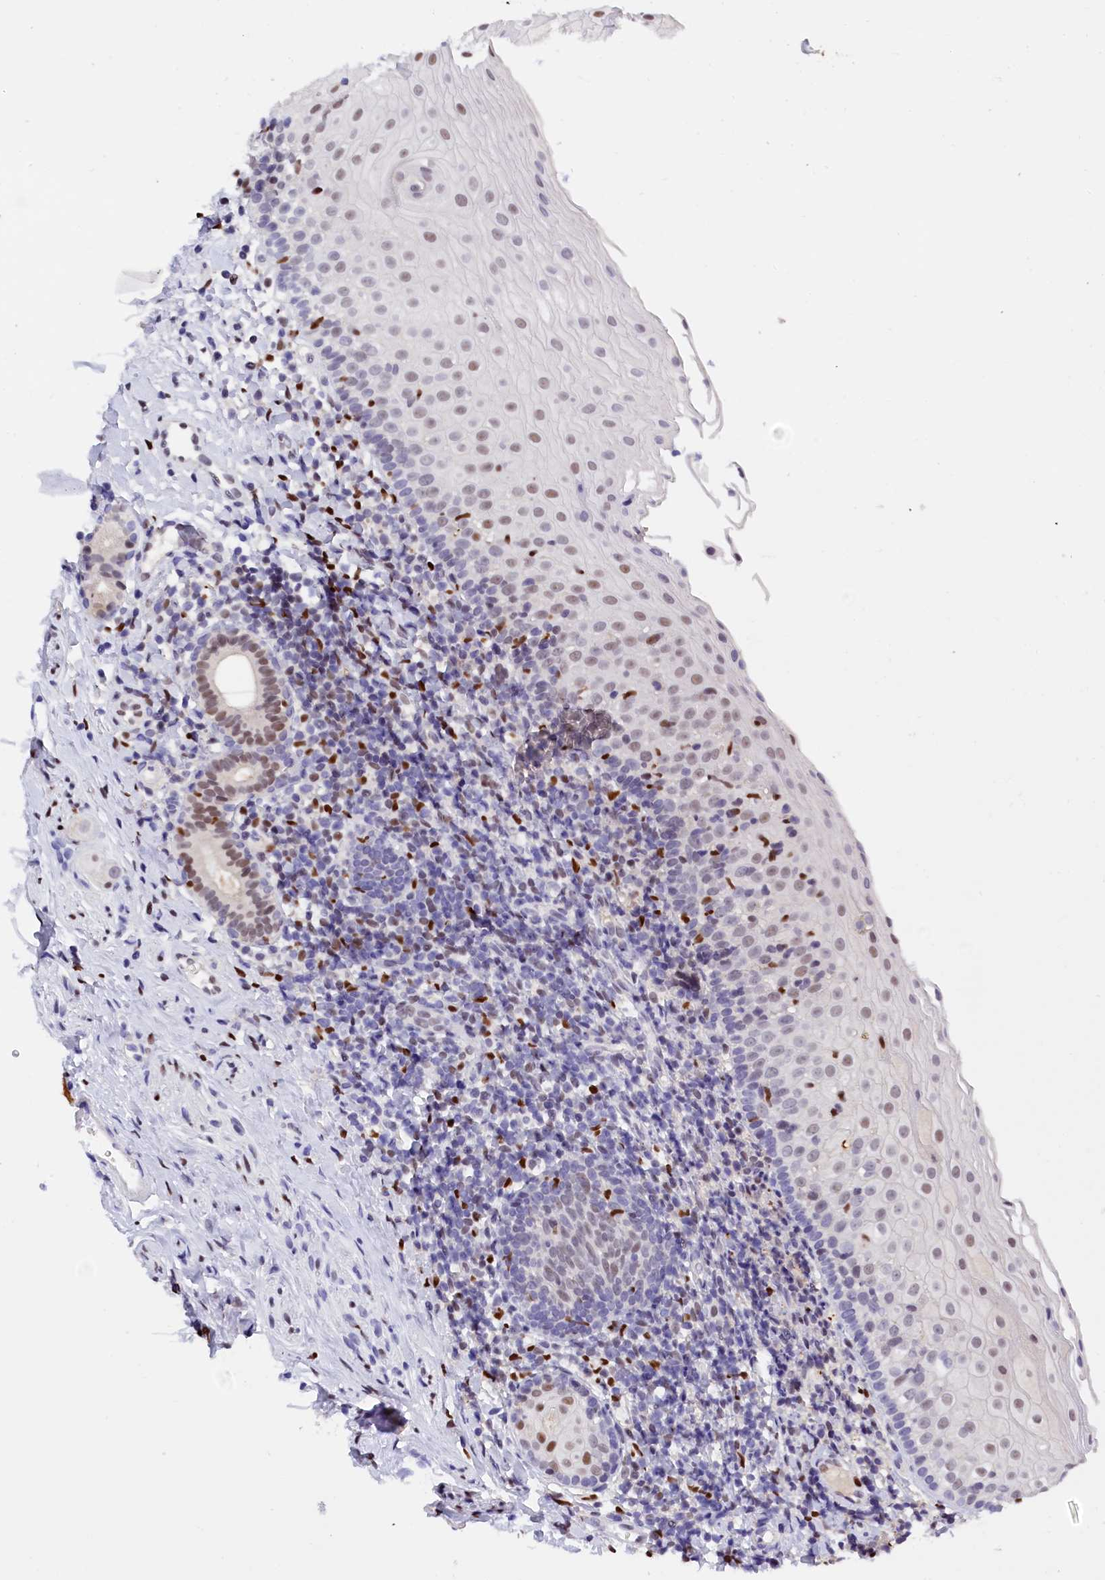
{"staining": {"intensity": "weak", "quantity": "<25%", "location": "nuclear"}, "tissue": "oral mucosa", "cell_type": "Squamous epithelial cells", "image_type": "normal", "snomed": [{"axis": "morphology", "description": "Normal tissue, NOS"}, {"axis": "topography", "description": "Oral tissue"}], "caption": "An image of human oral mucosa is negative for staining in squamous epithelial cells. (Brightfield microscopy of DAB immunohistochemistry at high magnification).", "gene": "BTBD9", "patient": {"sex": "male", "age": 46}}